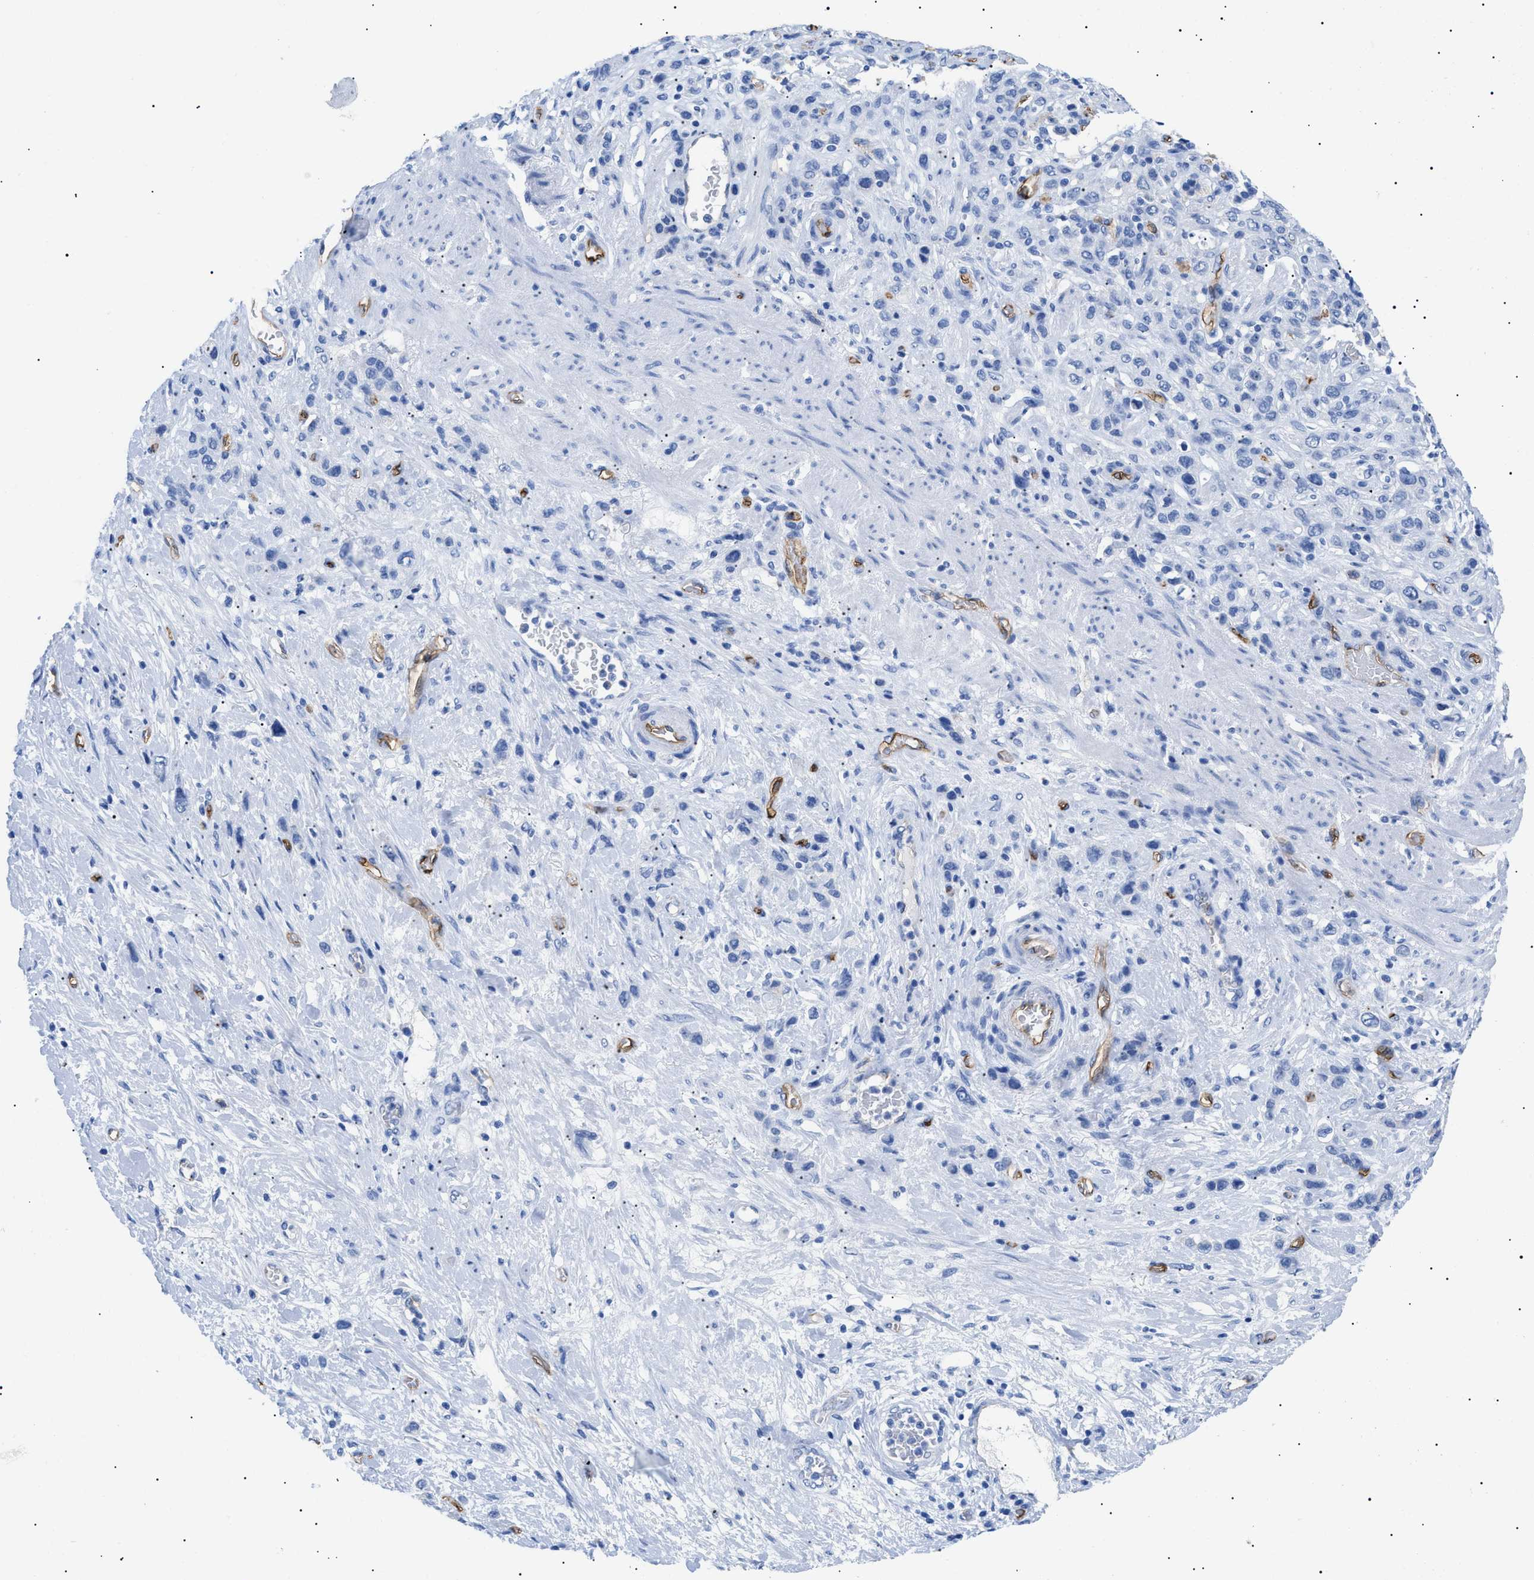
{"staining": {"intensity": "negative", "quantity": "none", "location": "none"}, "tissue": "stomach cancer", "cell_type": "Tumor cells", "image_type": "cancer", "snomed": [{"axis": "morphology", "description": "Adenocarcinoma, NOS"}, {"axis": "morphology", "description": "Adenocarcinoma, High grade"}, {"axis": "topography", "description": "Stomach, upper"}, {"axis": "topography", "description": "Stomach, lower"}], "caption": "The micrograph exhibits no significant expression in tumor cells of stomach adenocarcinoma (high-grade).", "gene": "PODXL", "patient": {"sex": "female", "age": 65}}